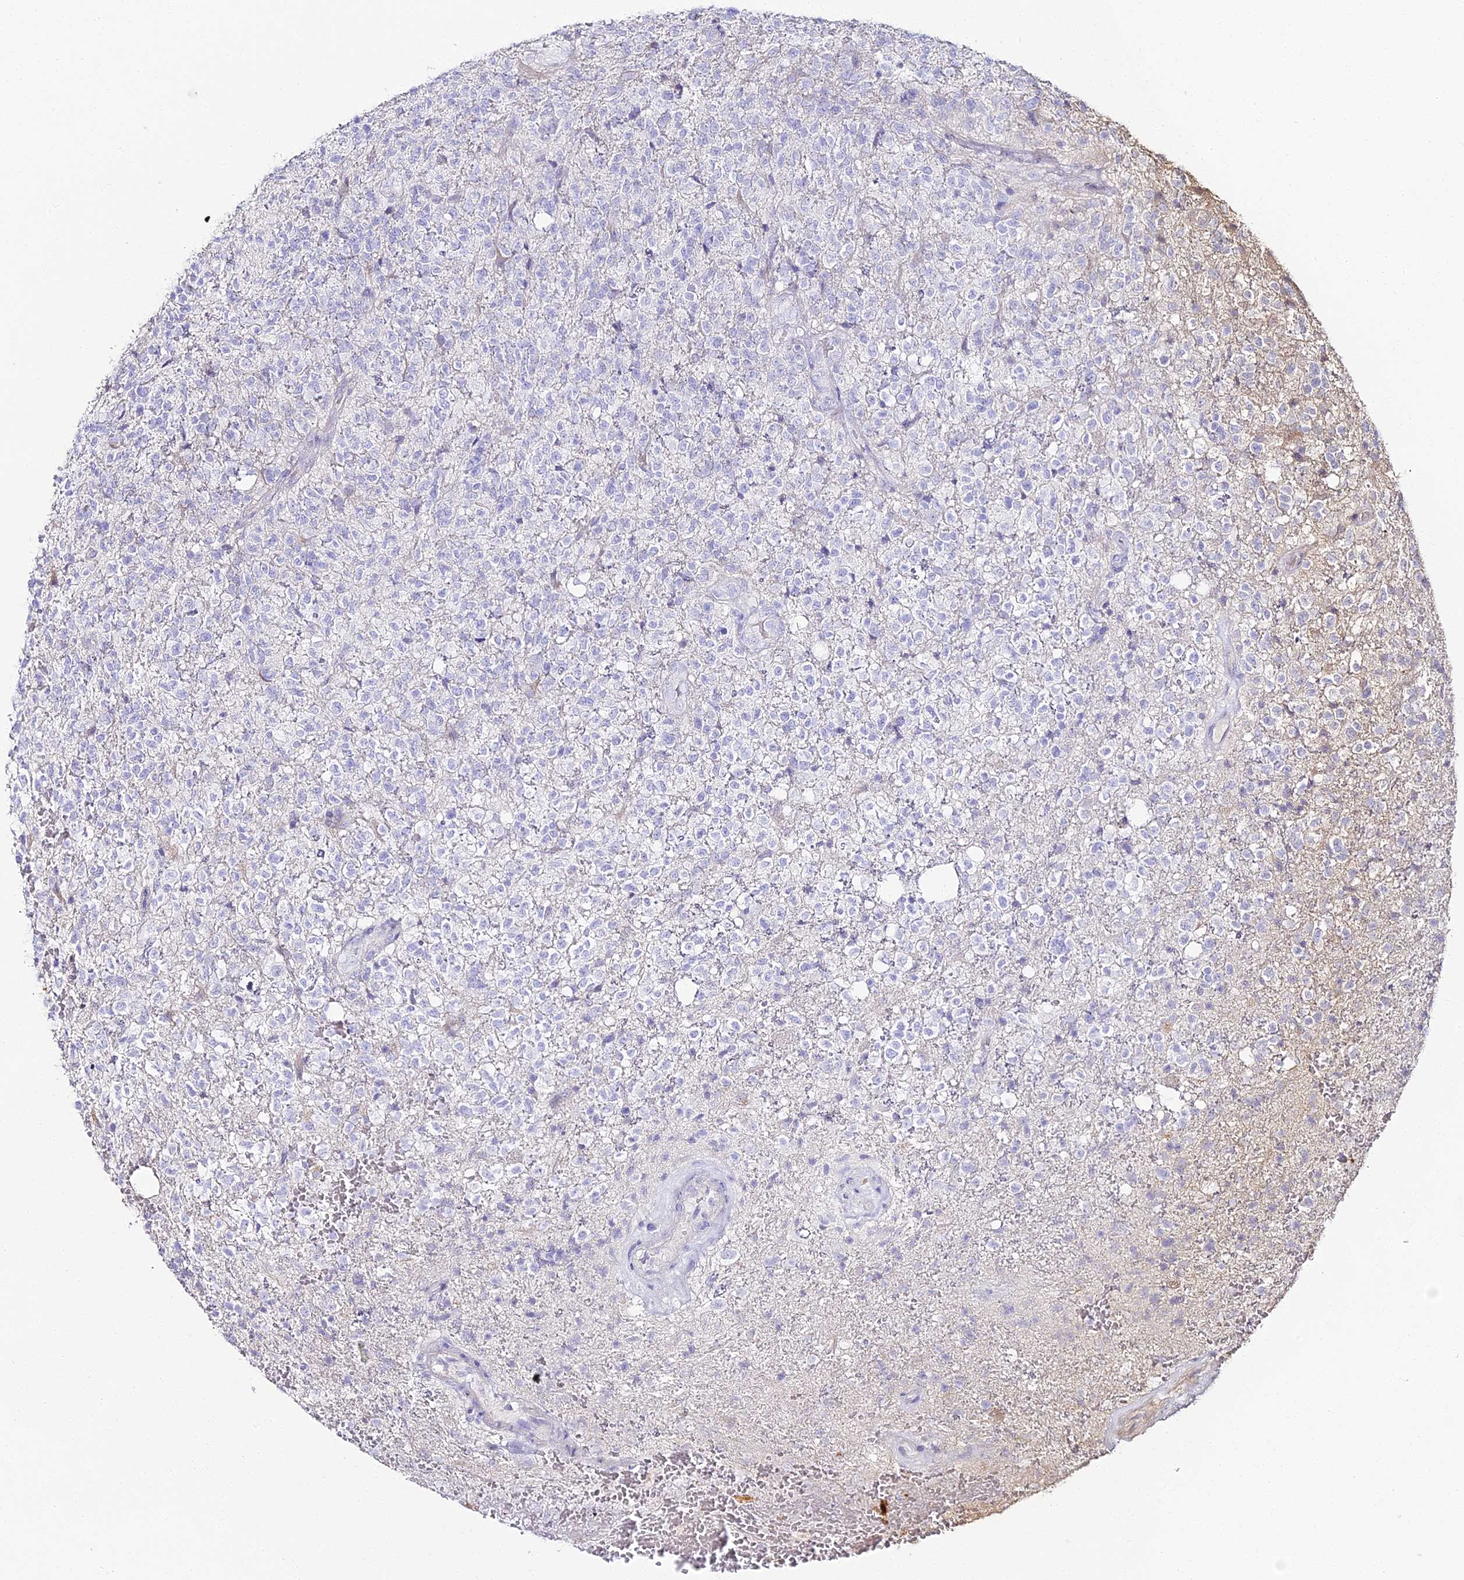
{"staining": {"intensity": "negative", "quantity": "none", "location": "none"}, "tissue": "glioma", "cell_type": "Tumor cells", "image_type": "cancer", "snomed": [{"axis": "morphology", "description": "Glioma, malignant, High grade"}, {"axis": "topography", "description": "Brain"}], "caption": "The photomicrograph exhibits no staining of tumor cells in glioma. The staining is performed using DAB (3,3'-diaminobenzidine) brown chromogen with nuclei counter-stained in using hematoxylin.", "gene": "ALPG", "patient": {"sex": "male", "age": 56}}